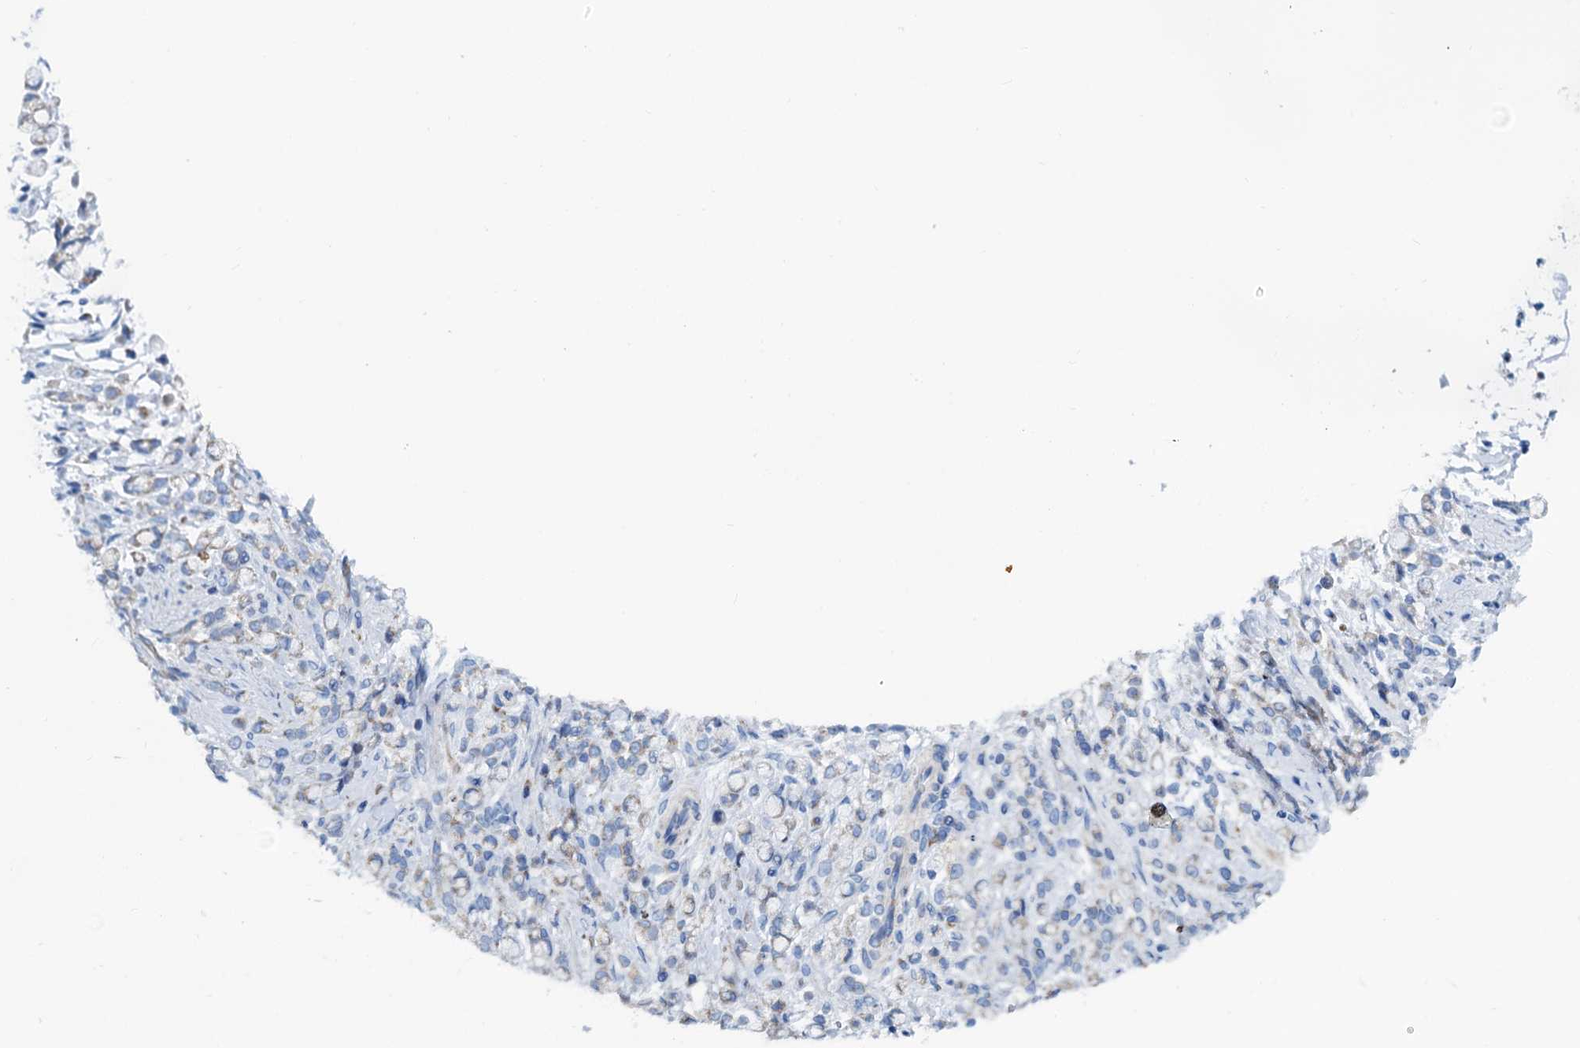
{"staining": {"intensity": "weak", "quantity": "<25%", "location": "cytoplasmic/membranous"}, "tissue": "stomach cancer", "cell_type": "Tumor cells", "image_type": "cancer", "snomed": [{"axis": "morphology", "description": "Adenocarcinoma, NOS"}, {"axis": "topography", "description": "Stomach"}], "caption": "High magnification brightfield microscopy of stomach cancer stained with DAB (3,3'-diaminobenzidine) (brown) and counterstained with hematoxylin (blue): tumor cells show no significant staining.", "gene": "SLC1A3", "patient": {"sex": "female", "age": 60}}